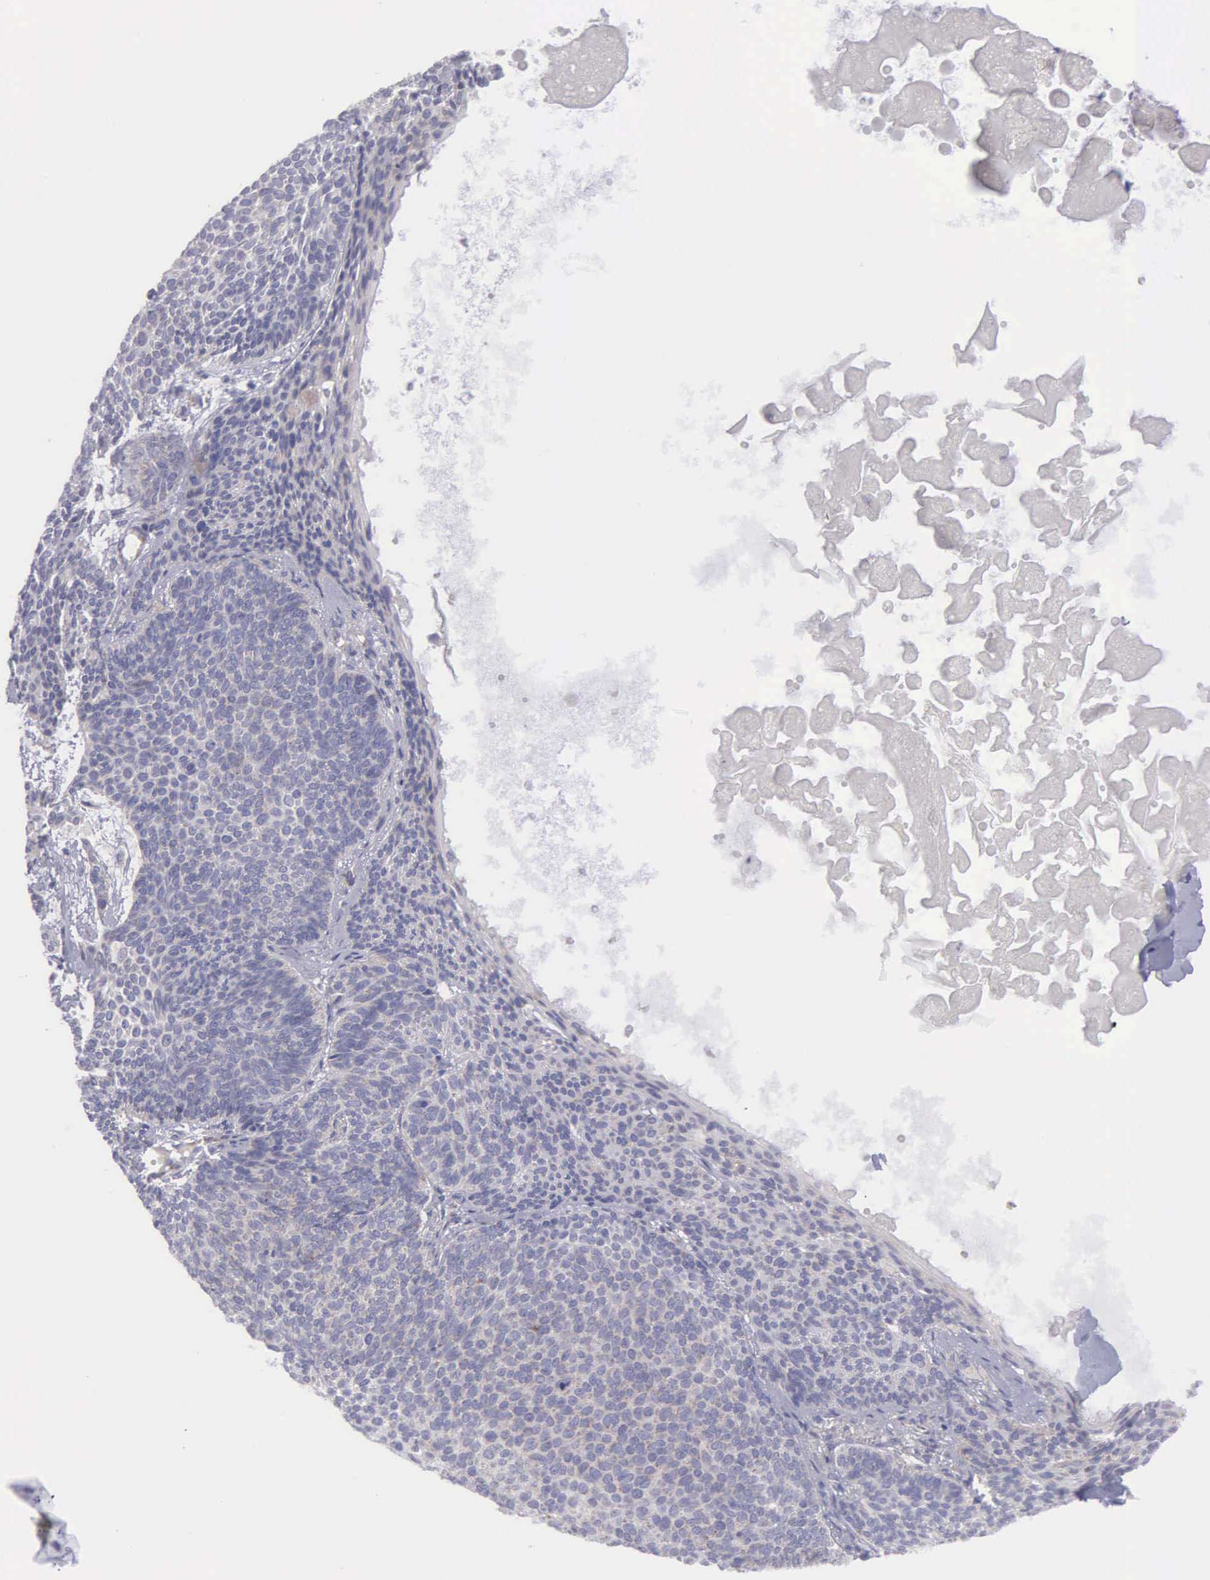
{"staining": {"intensity": "weak", "quantity": "<25%", "location": "cytoplasmic/membranous"}, "tissue": "skin cancer", "cell_type": "Tumor cells", "image_type": "cancer", "snomed": [{"axis": "morphology", "description": "Basal cell carcinoma"}, {"axis": "topography", "description": "Skin"}], "caption": "Immunohistochemistry histopathology image of neoplastic tissue: skin cancer (basal cell carcinoma) stained with DAB (3,3'-diaminobenzidine) exhibits no significant protein positivity in tumor cells.", "gene": "SYNJ2BP", "patient": {"sex": "male", "age": 84}}